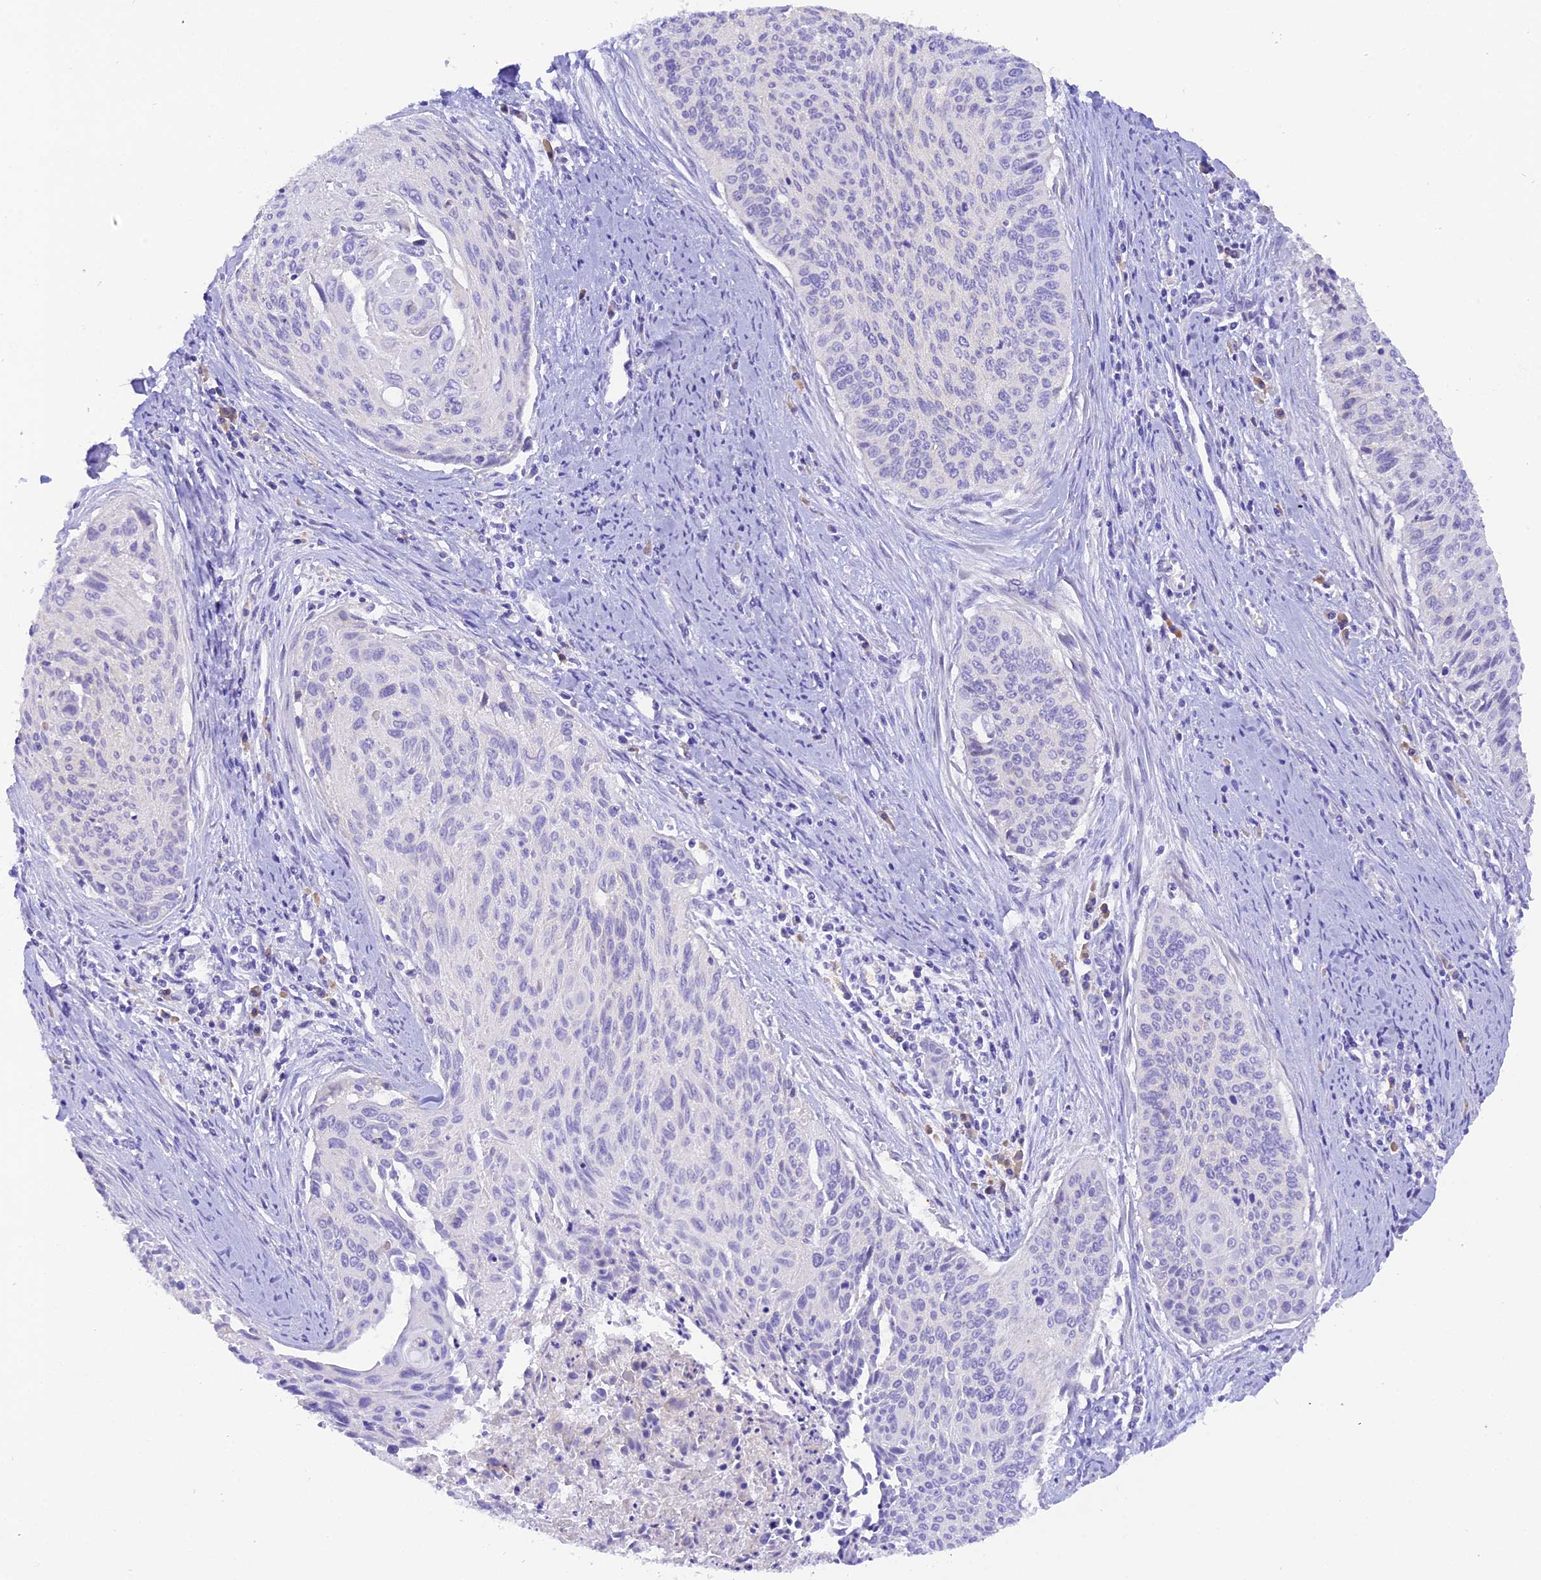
{"staining": {"intensity": "negative", "quantity": "none", "location": "none"}, "tissue": "cervical cancer", "cell_type": "Tumor cells", "image_type": "cancer", "snomed": [{"axis": "morphology", "description": "Squamous cell carcinoma, NOS"}, {"axis": "topography", "description": "Cervix"}], "caption": "This is a micrograph of immunohistochemistry (IHC) staining of cervical cancer, which shows no staining in tumor cells.", "gene": "COL6A5", "patient": {"sex": "female", "age": 55}}